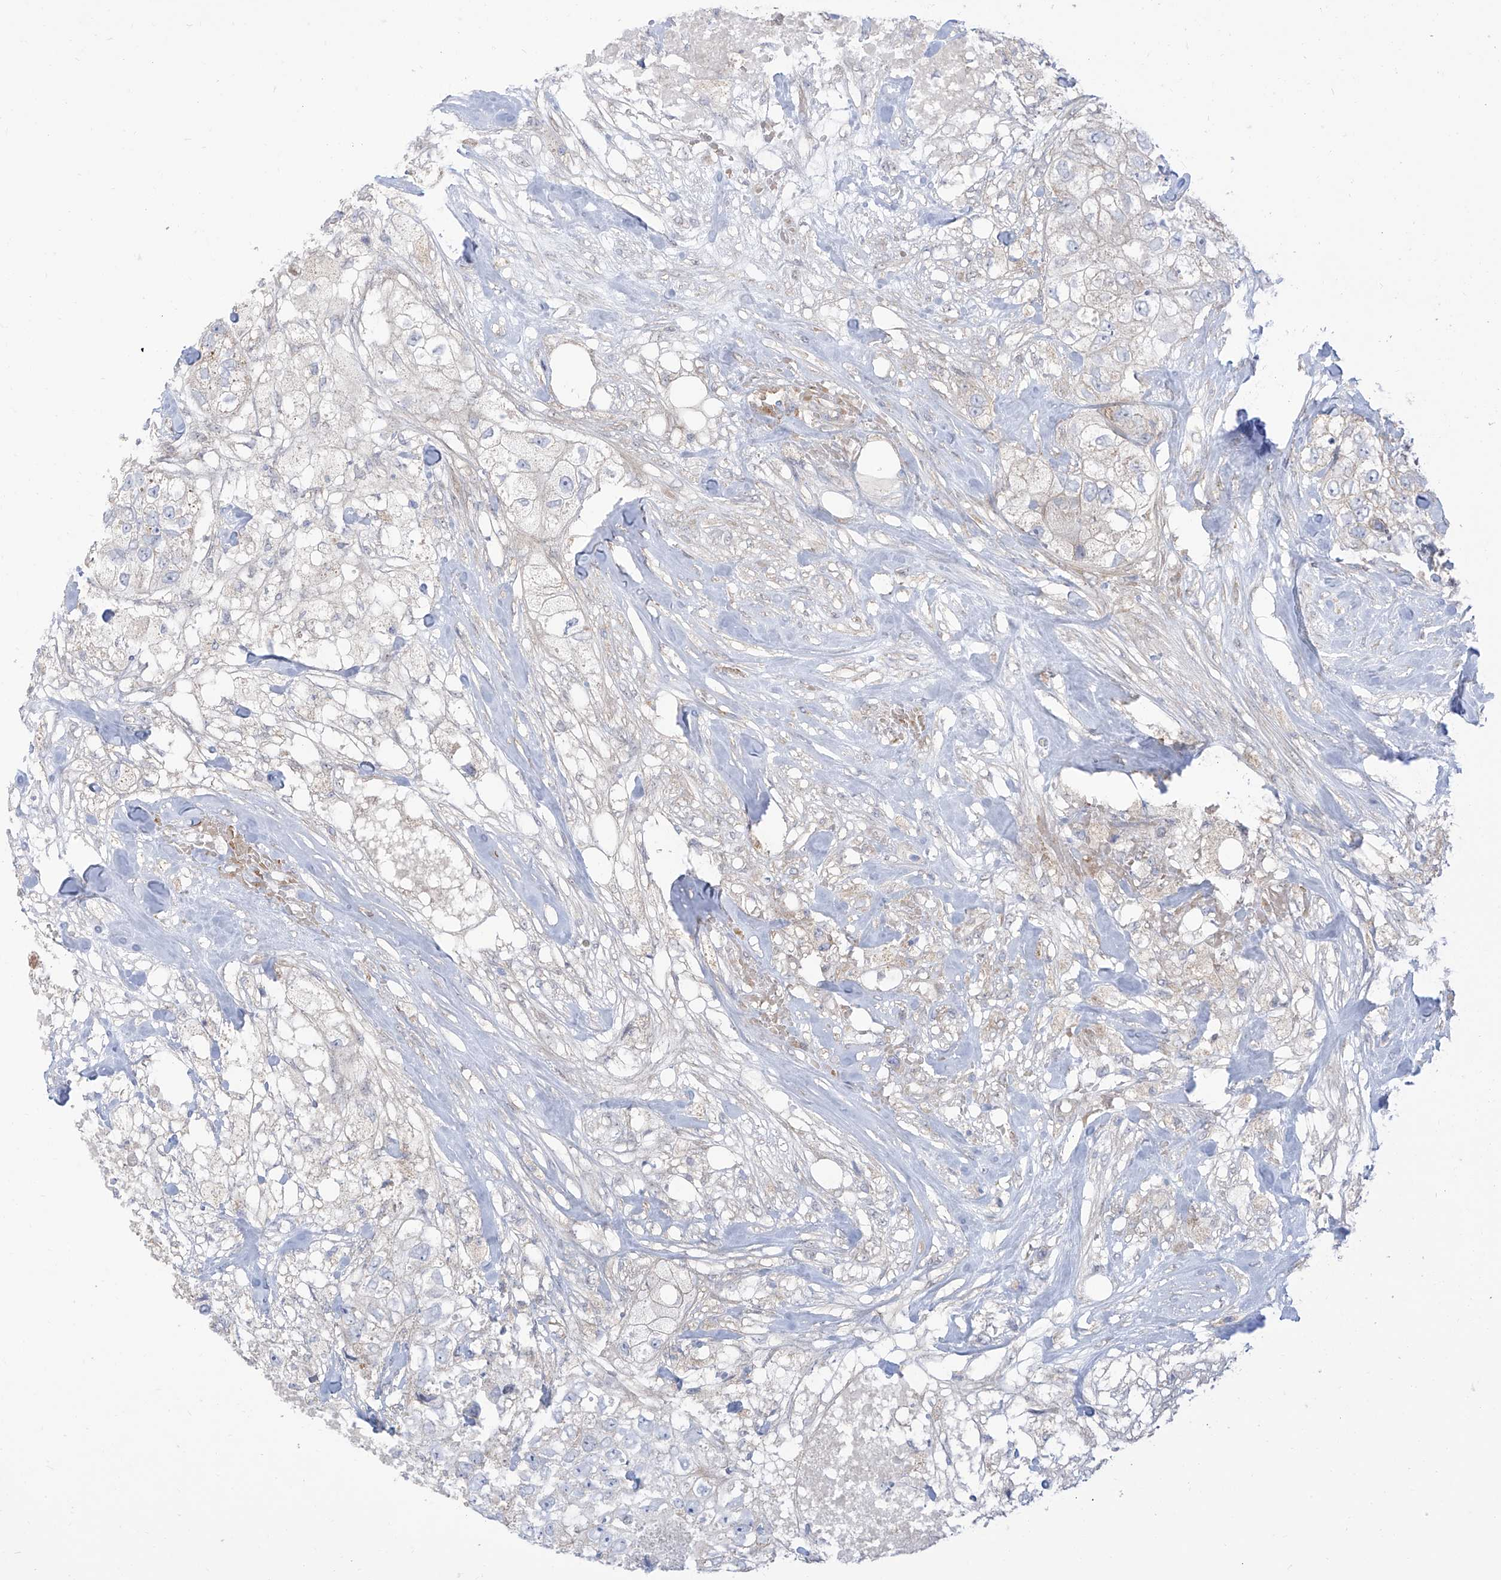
{"staining": {"intensity": "negative", "quantity": "none", "location": "none"}, "tissue": "breast cancer", "cell_type": "Tumor cells", "image_type": "cancer", "snomed": [{"axis": "morphology", "description": "Duct carcinoma"}, {"axis": "topography", "description": "Breast"}], "caption": "This histopathology image is of breast cancer stained with immunohistochemistry (IHC) to label a protein in brown with the nuclei are counter-stained blue. There is no expression in tumor cells.", "gene": "ARHGEF40", "patient": {"sex": "female", "age": 62}}